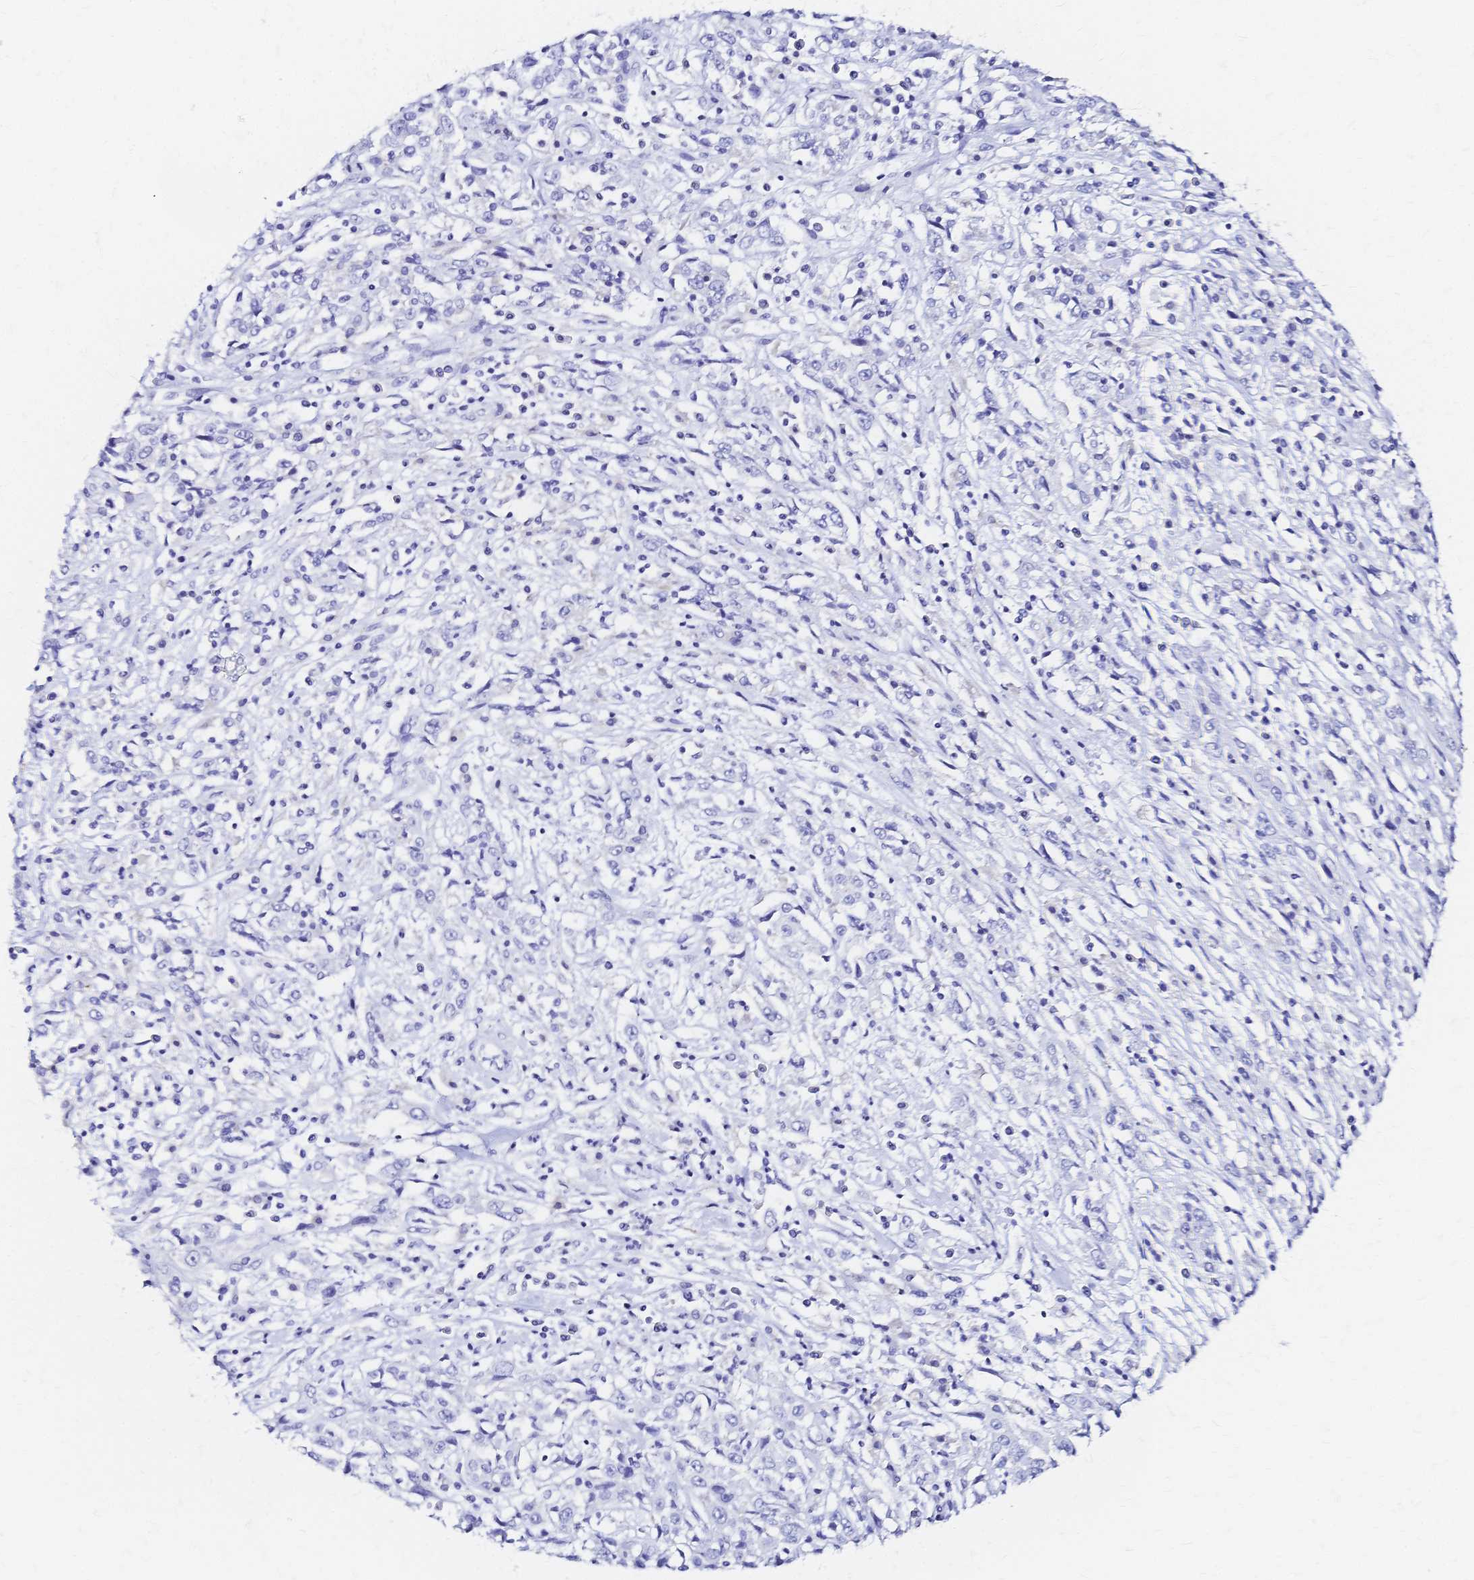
{"staining": {"intensity": "negative", "quantity": "none", "location": "none"}, "tissue": "cervical cancer", "cell_type": "Tumor cells", "image_type": "cancer", "snomed": [{"axis": "morphology", "description": "Adenocarcinoma, NOS"}, {"axis": "topography", "description": "Cervix"}], "caption": "Protein analysis of adenocarcinoma (cervical) reveals no significant expression in tumor cells.", "gene": "SLC5A1", "patient": {"sex": "female", "age": 40}}